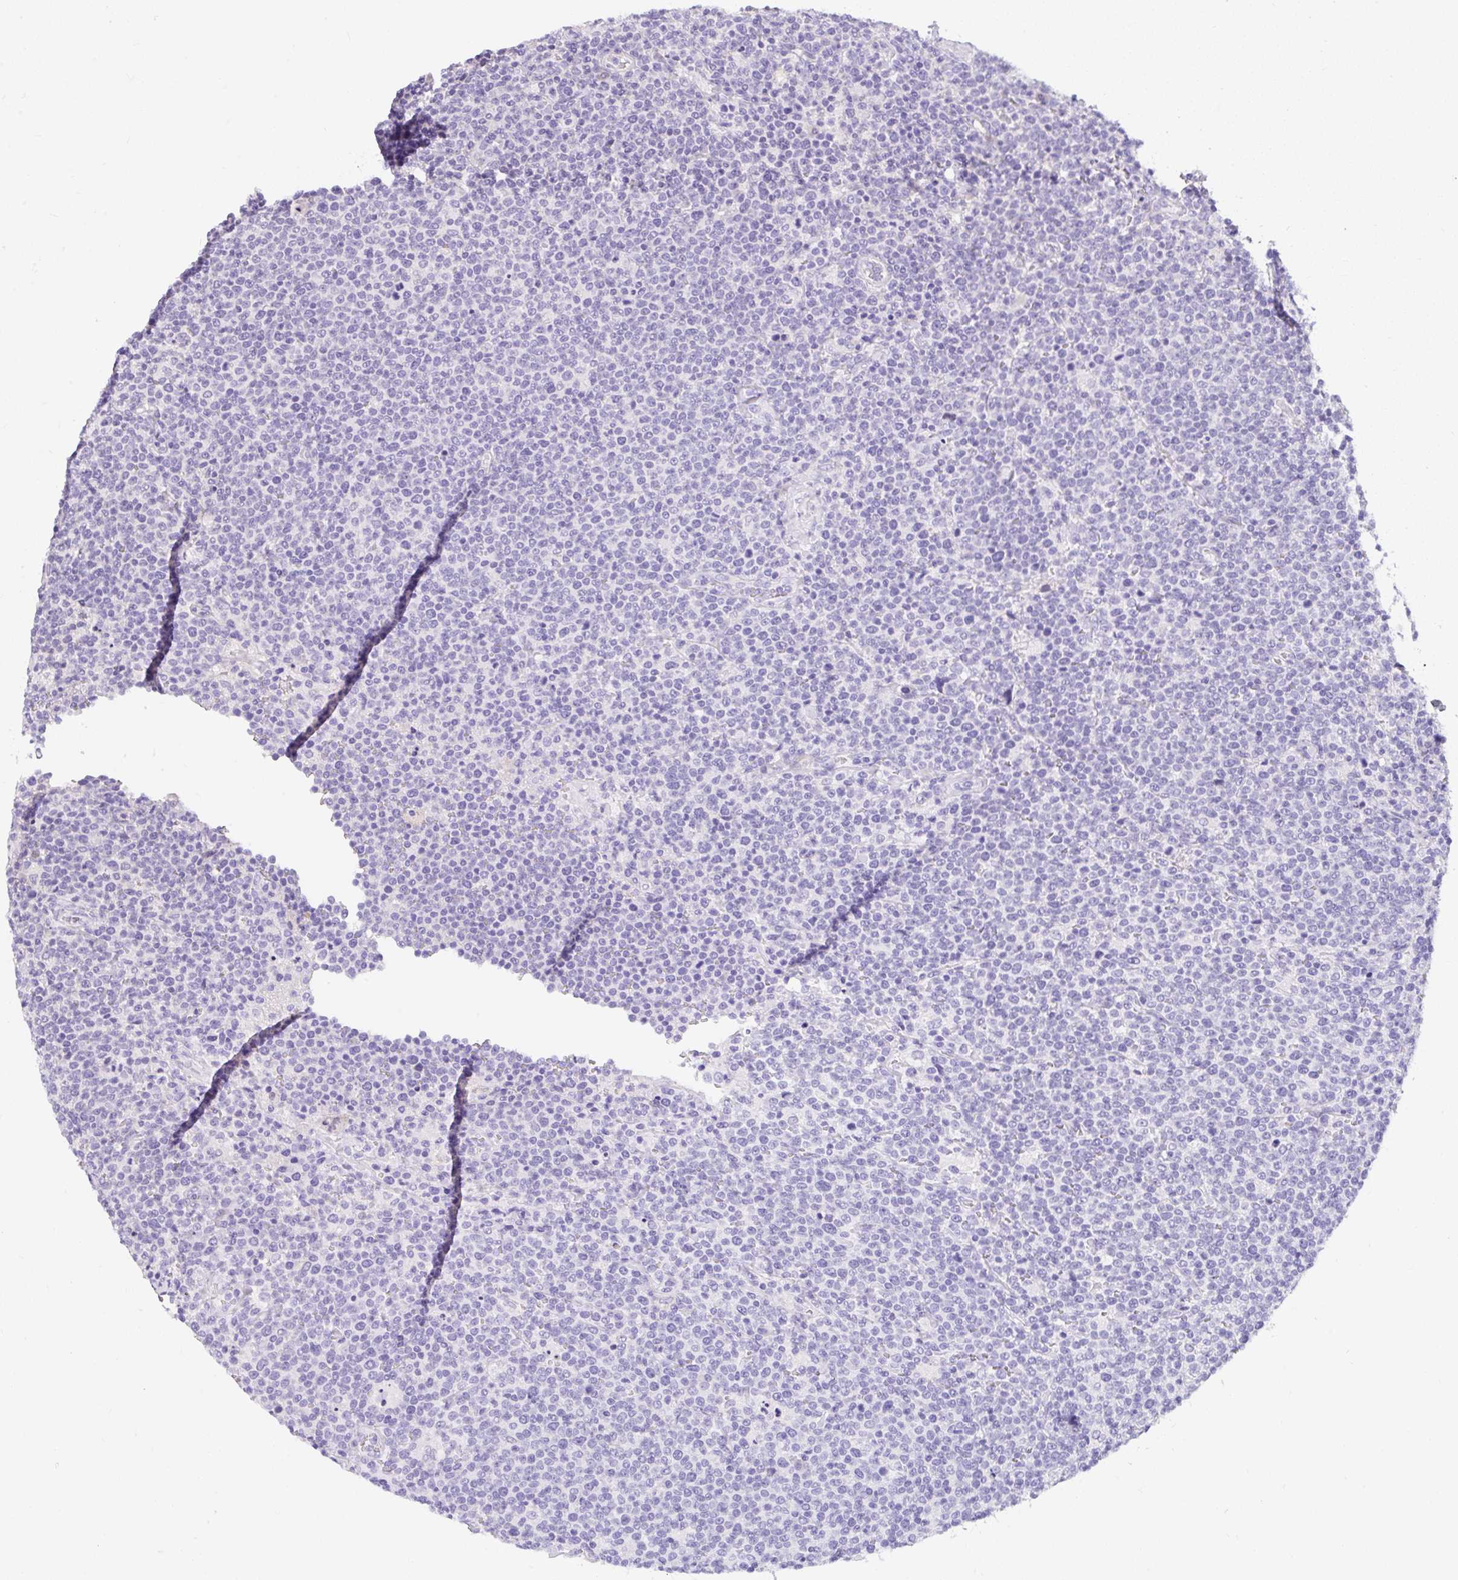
{"staining": {"intensity": "negative", "quantity": "none", "location": "none"}, "tissue": "lymphoma", "cell_type": "Tumor cells", "image_type": "cancer", "snomed": [{"axis": "morphology", "description": "Malignant lymphoma, non-Hodgkin's type, High grade"}, {"axis": "topography", "description": "Lymph node"}], "caption": "This is a image of immunohistochemistry (IHC) staining of malignant lymphoma, non-Hodgkin's type (high-grade), which shows no expression in tumor cells.", "gene": "DTX4", "patient": {"sex": "male", "age": 61}}